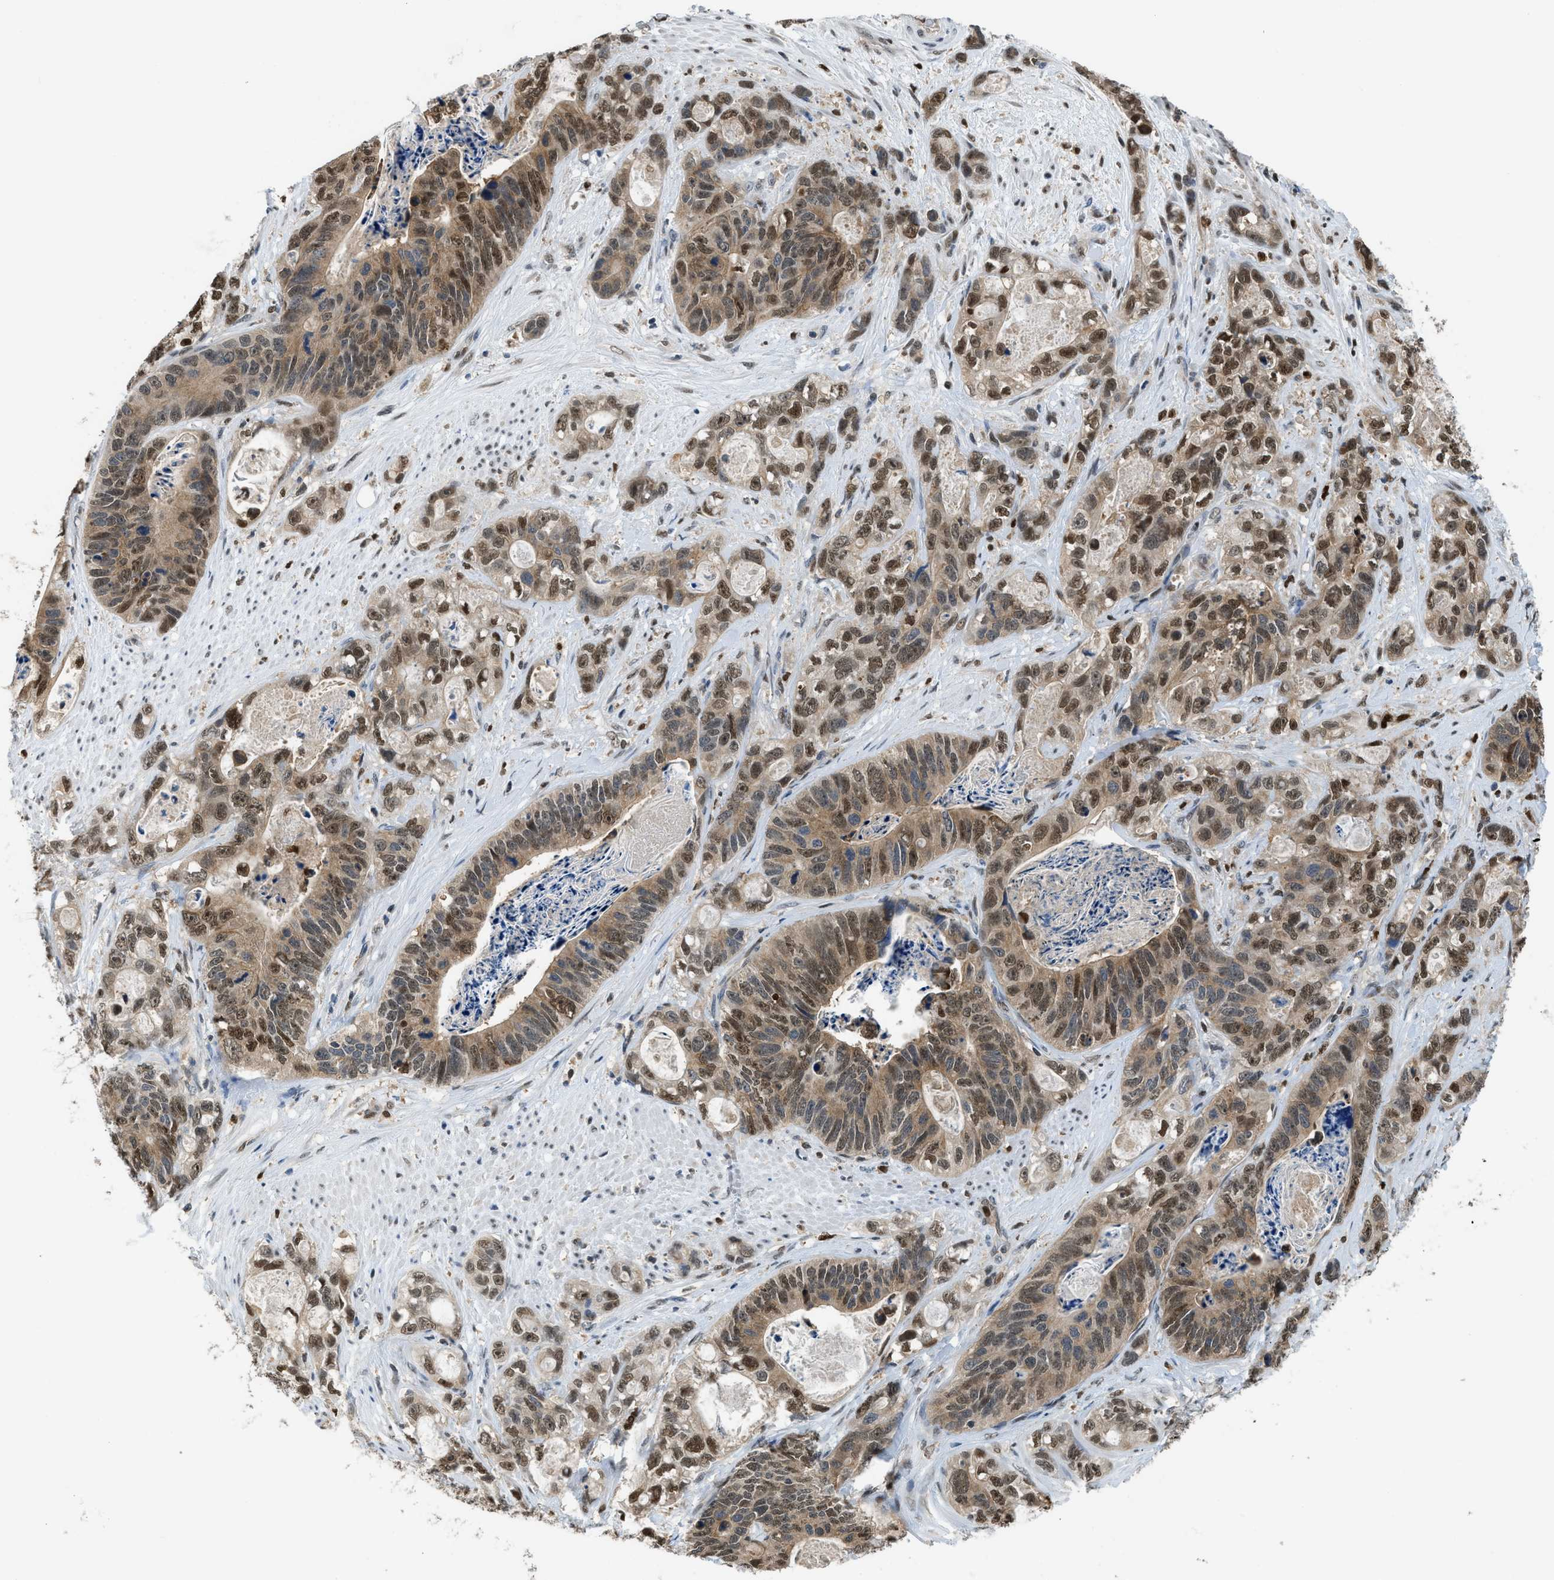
{"staining": {"intensity": "moderate", "quantity": ">75%", "location": "cytoplasmic/membranous,nuclear"}, "tissue": "stomach cancer", "cell_type": "Tumor cells", "image_type": "cancer", "snomed": [{"axis": "morphology", "description": "Adenocarcinoma, NOS"}, {"axis": "topography", "description": "Stomach"}], "caption": "Protein analysis of stomach cancer tissue reveals moderate cytoplasmic/membranous and nuclear expression in approximately >75% of tumor cells. The staining was performed using DAB (3,3'-diaminobenzidine), with brown indicating positive protein expression. Nuclei are stained blue with hematoxylin.", "gene": "ALX1", "patient": {"sex": "female", "age": 89}}